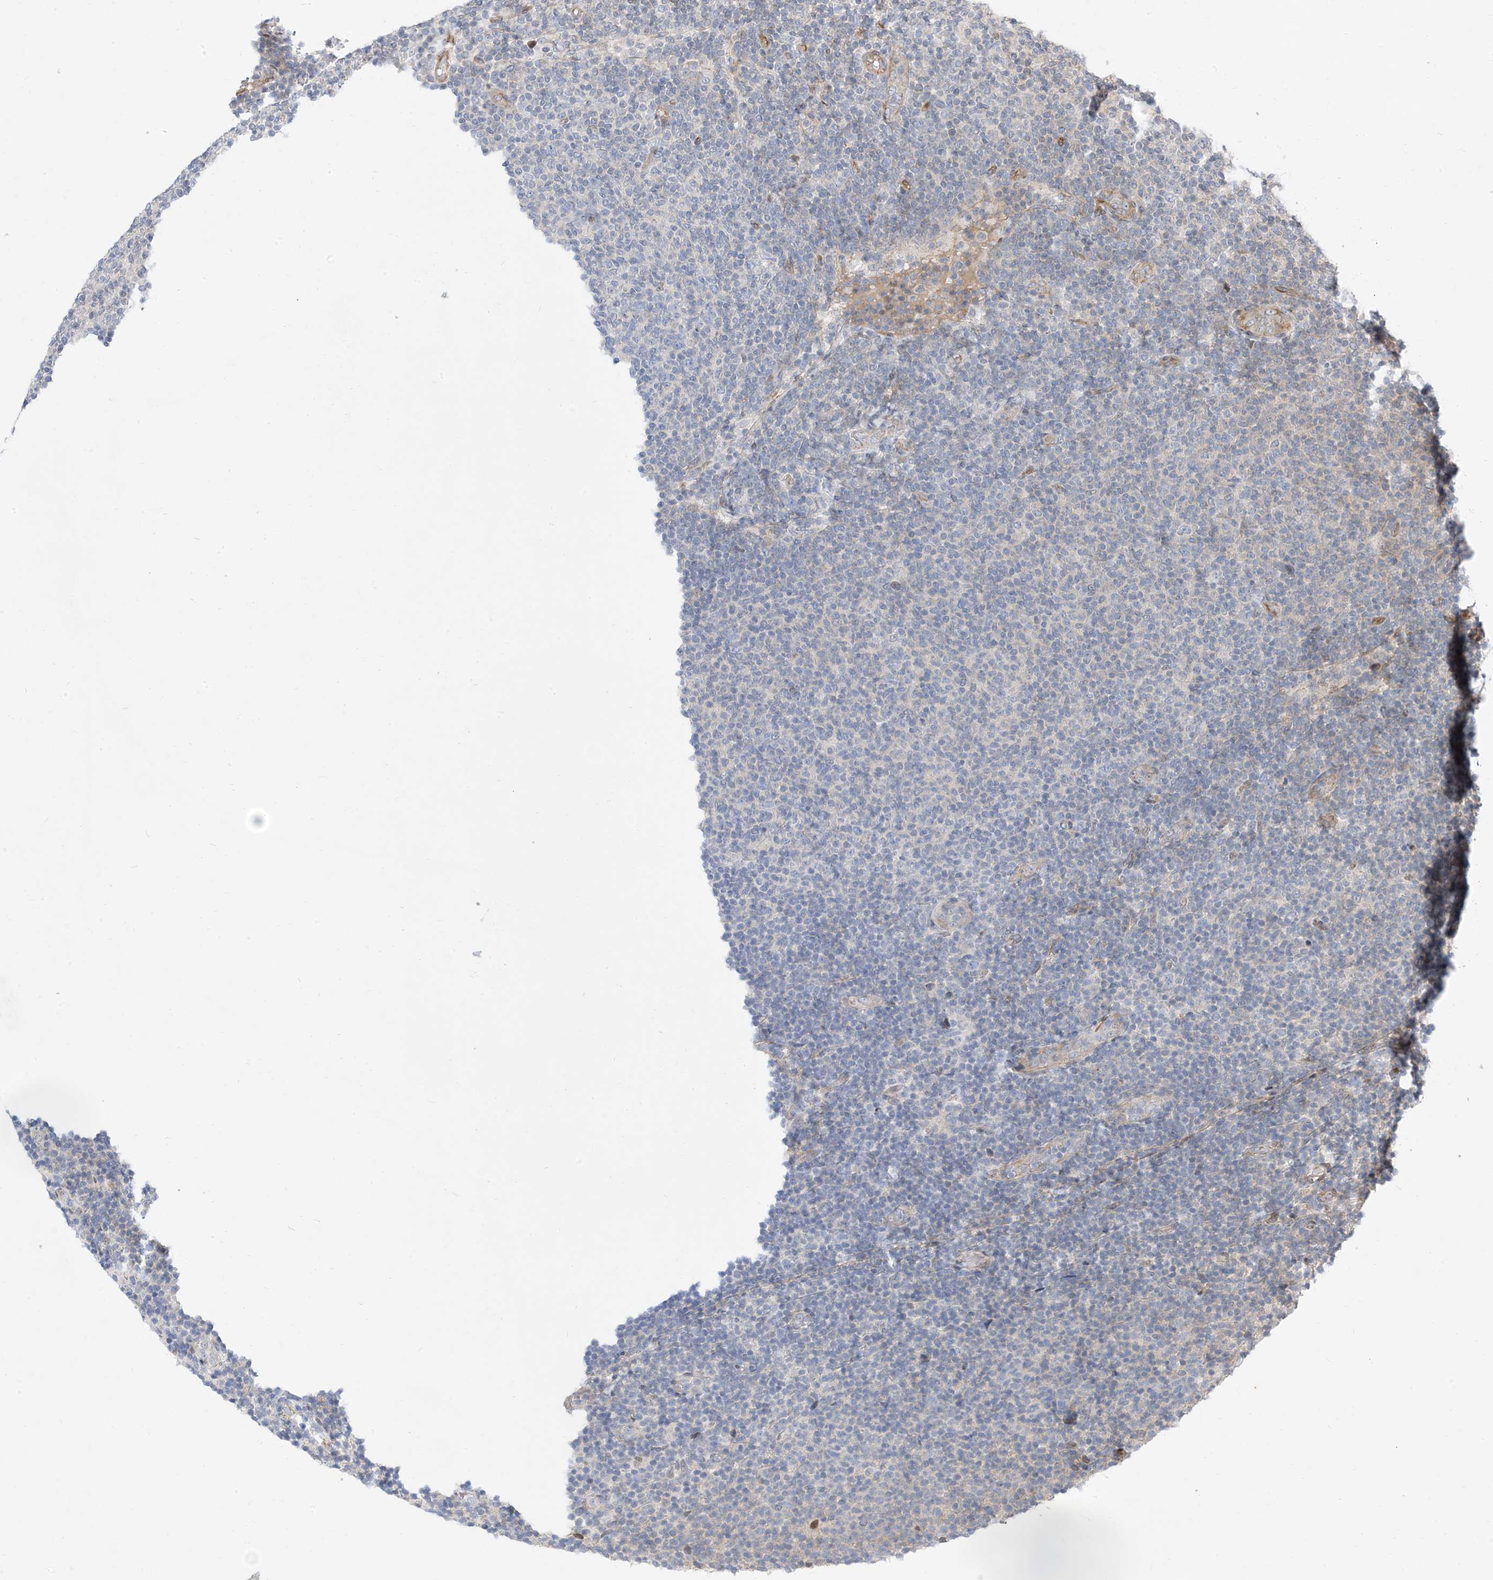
{"staining": {"intensity": "negative", "quantity": "none", "location": "none"}, "tissue": "lymphoma", "cell_type": "Tumor cells", "image_type": "cancer", "snomed": [{"axis": "morphology", "description": "Malignant lymphoma, non-Hodgkin's type, Low grade"}, {"axis": "topography", "description": "Lymph node"}], "caption": "Malignant lymphoma, non-Hodgkin's type (low-grade) stained for a protein using IHC shows no staining tumor cells.", "gene": "TYSND1", "patient": {"sex": "male", "age": 66}}